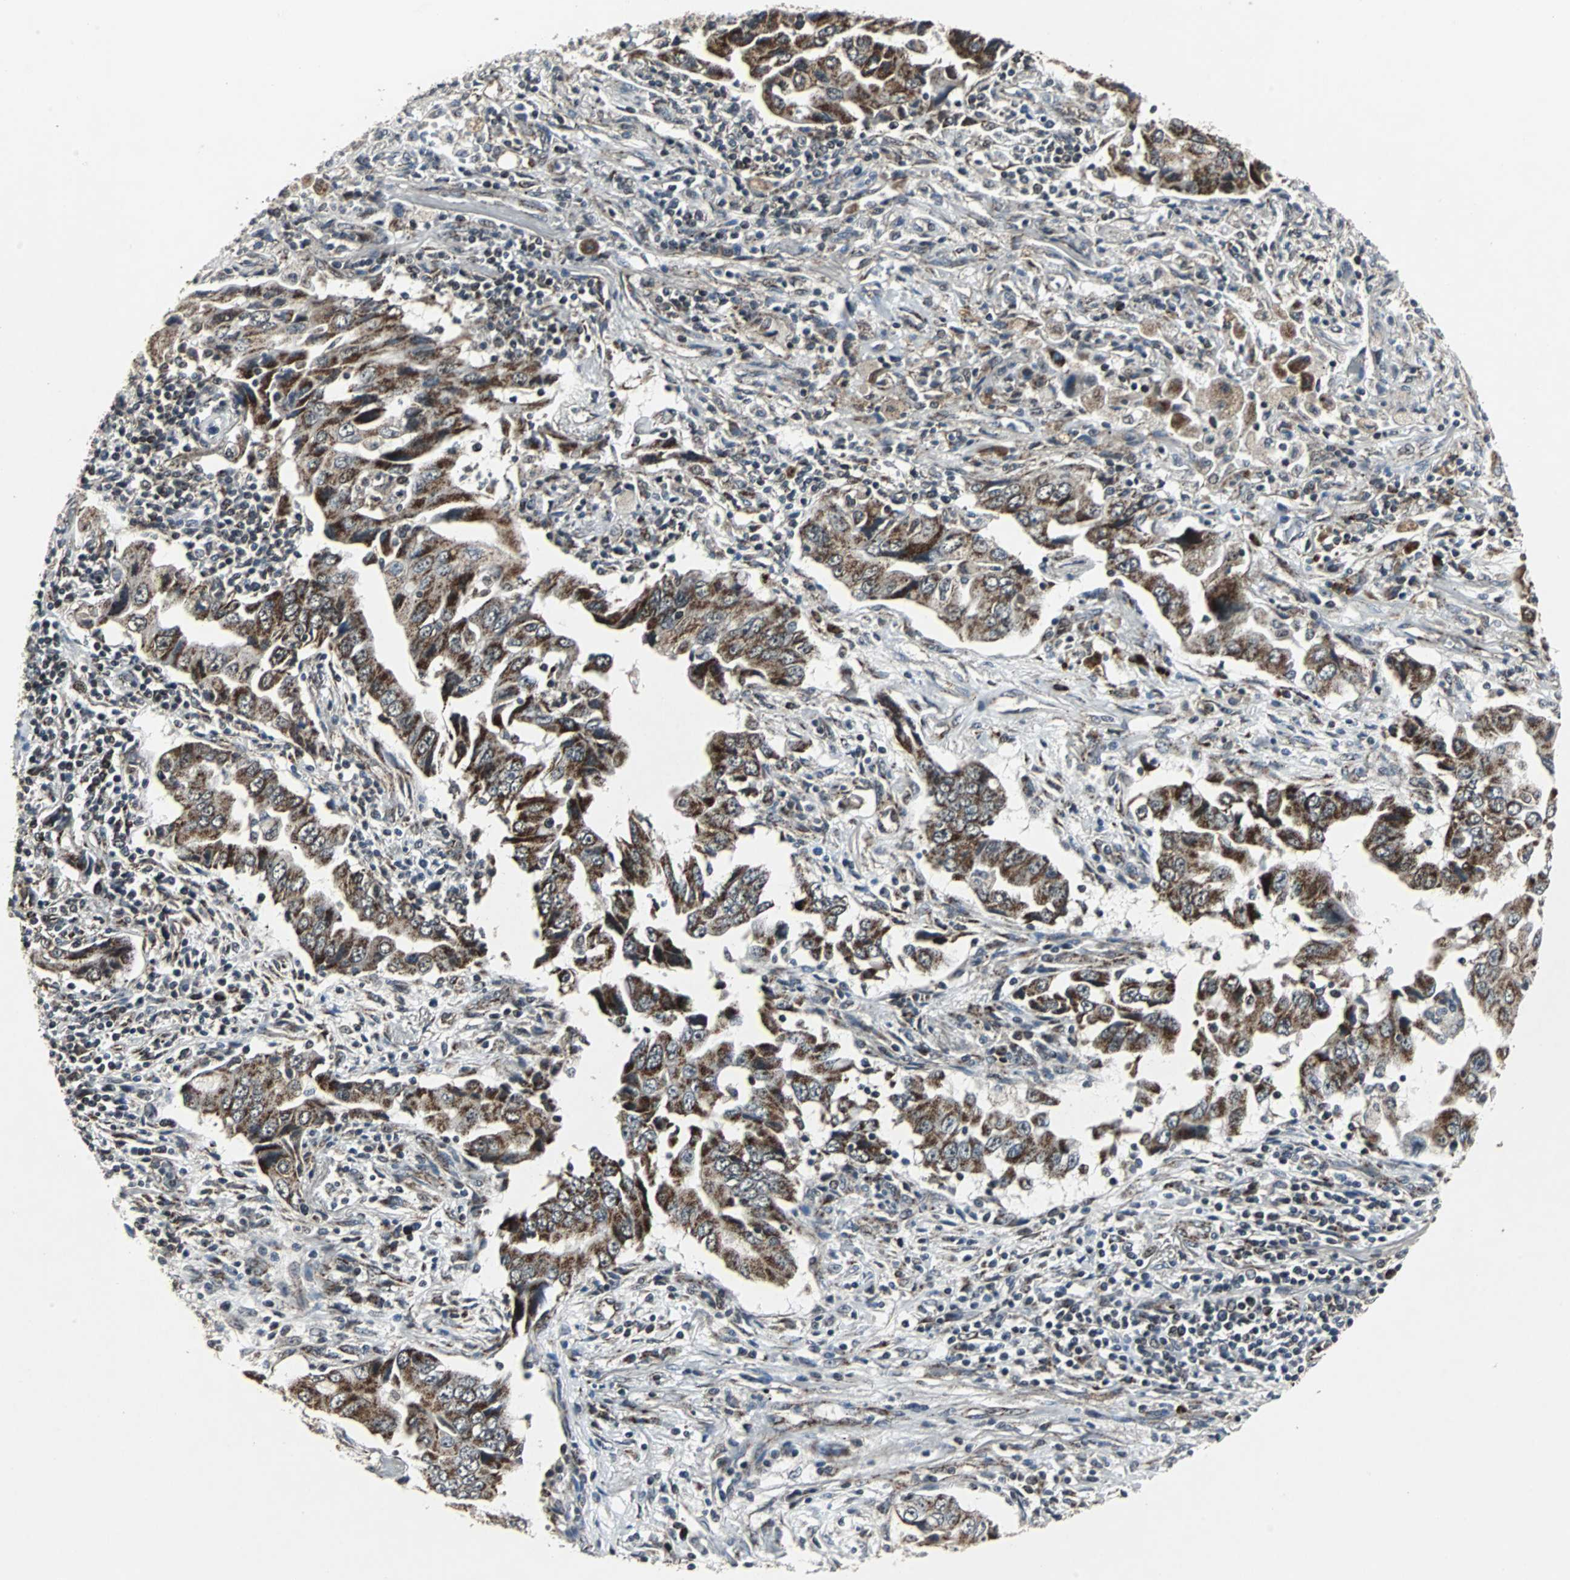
{"staining": {"intensity": "strong", "quantity": ">75%", "location": "cytoplasmic/membranous"}, "tissue": "lung cancer", "cell_type": "Tumor cells", "image_type": "cancer", "snomed": [{"axis": "morphology", "description": "Adenocarcinoma, NOS"}, {"axis": "topography", "description": "Lung"}], "caption": "Protein staining of lung adenocarcinoma tissue reveals strong cytoplasmic/membranous expression in about >75% of tumor cells.", "gene": "MRPL40", "patient": {"sex": "female", "age": 65}}